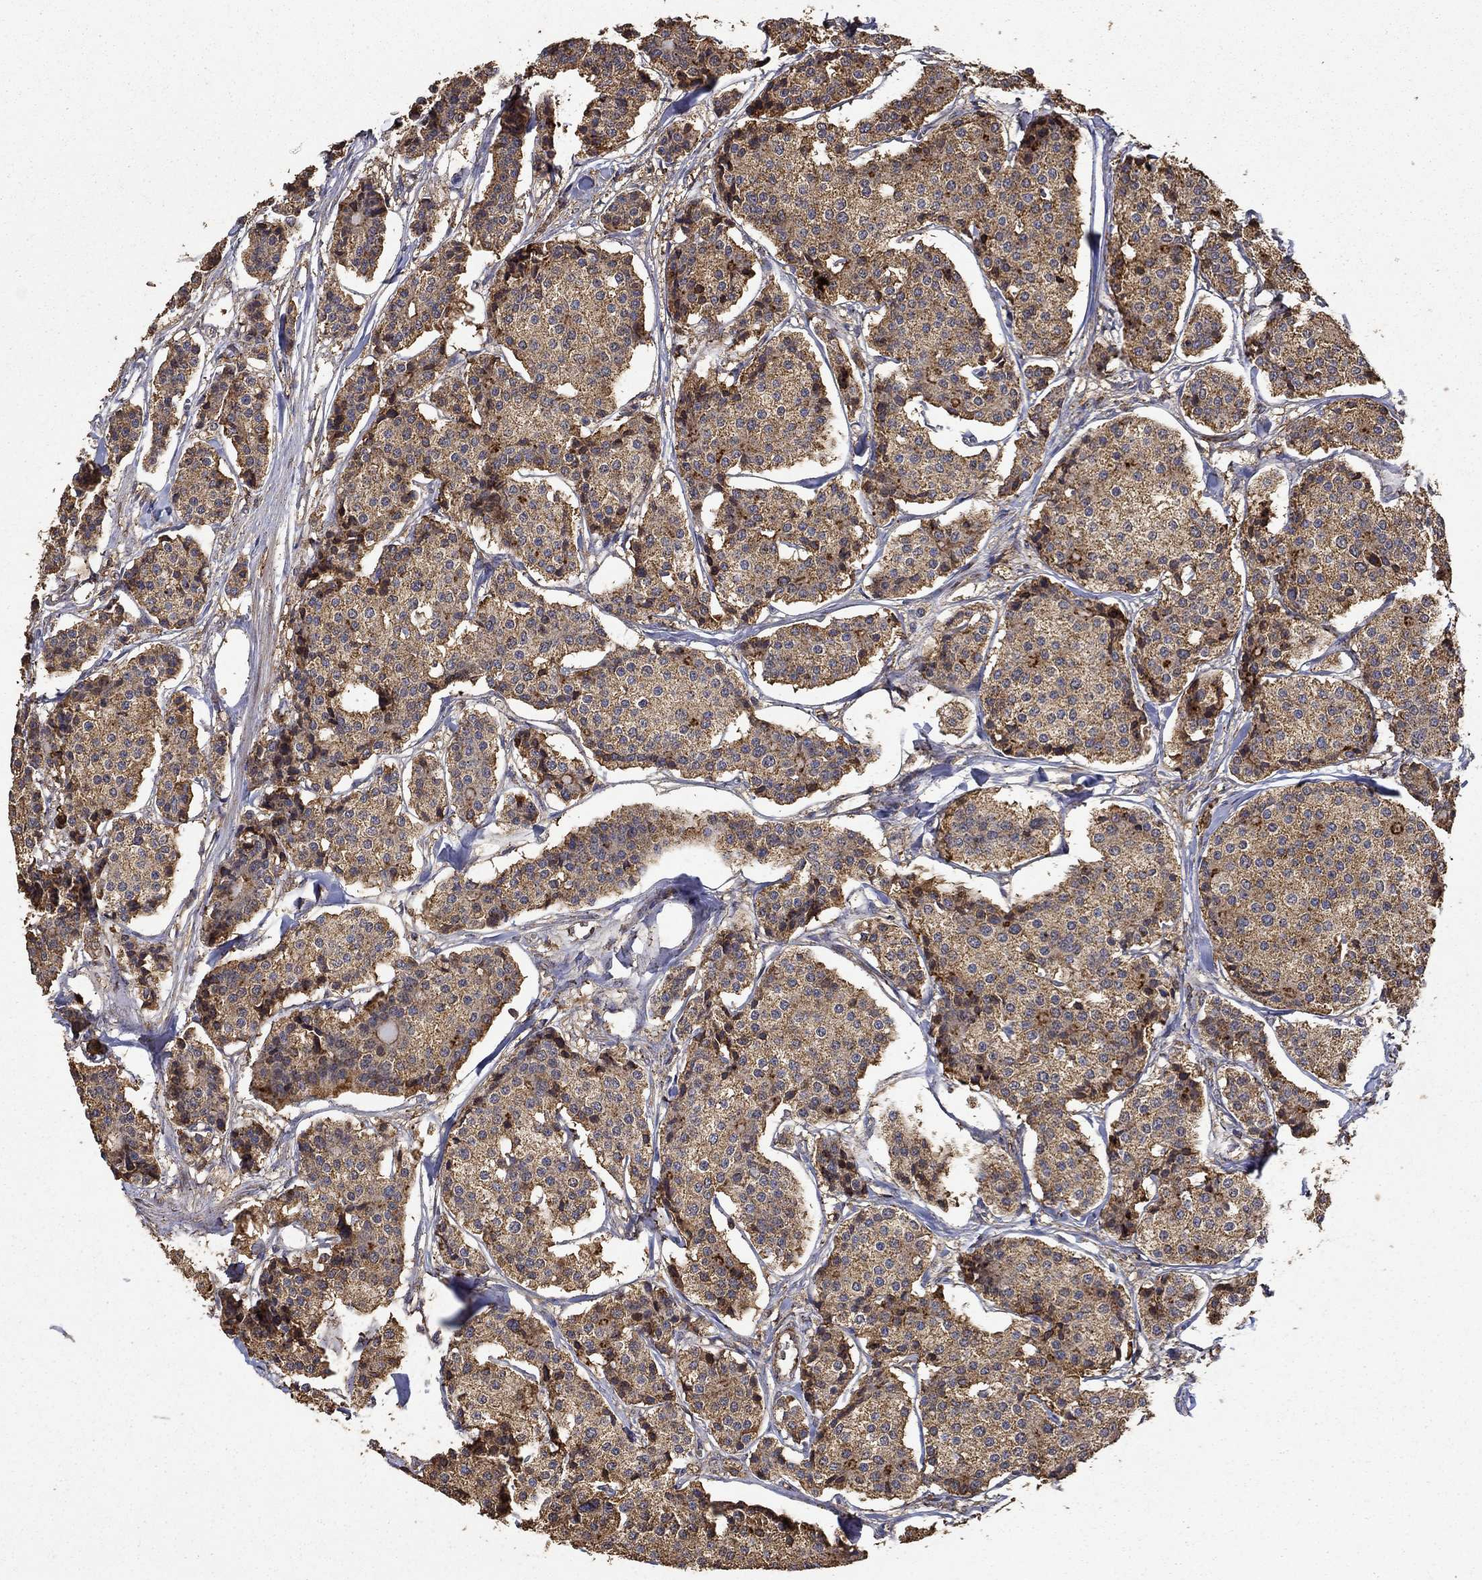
{"staining": {"intensity": "moderate", "quantity": ">75%", "location": "cytoplasmic/membranous"}, "tissue": "carcinoid", "cell_type": "Tumor cells", "image_type": "cancer", "snomed": [{"axis": "morphology", "description": "Carcinoid, malignant, NOS"}, {"axis": "topography", "description": "Small intestine"}], "caption": "There is medium levels of moderate cytoplasmic/membranous staining in tumor cells of carcinoid, as demonstrated by immunohistochemical staining (brown color).", "gene": "IFRD1", "patient": {"sex": "female", "age": 65}}